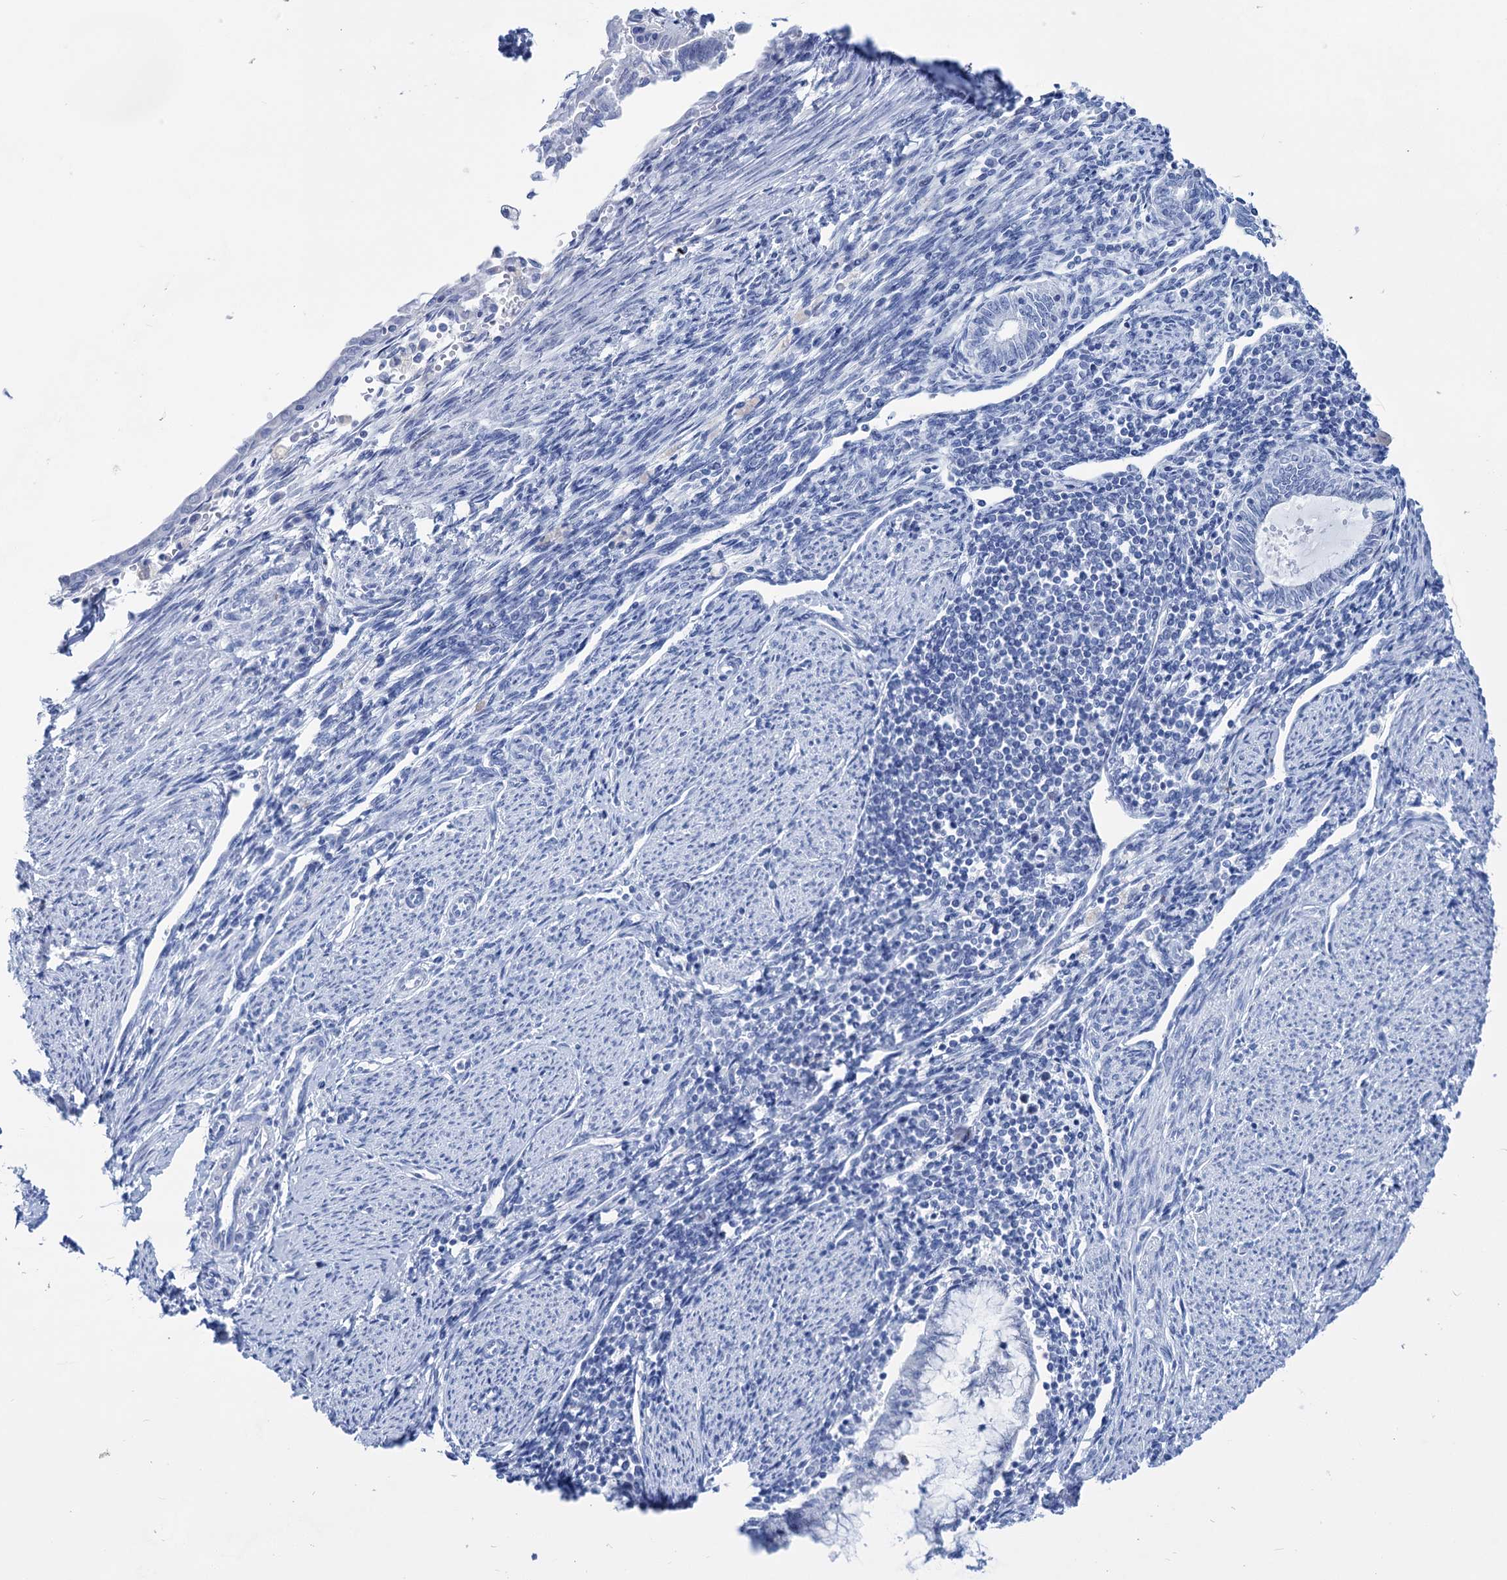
{"staining": {"intensity": "negative", "quantity": "none", "location": "none"}, "tissue": "endometrial cancer", "cell_type": "Tumor cells", "image_type": "cancer", "snomed": [{"axis": "morphology", "description": "Adenocarcinoma, NOS"}, {"axis": "topography", "description": "Endometrium"}], "caption": "Endometrial cancer was stained to show a protein in brown. There is no significant expression in tumor cells.", "gene": "FBXW12", "patient": {"sex": "female", "age": 79}}